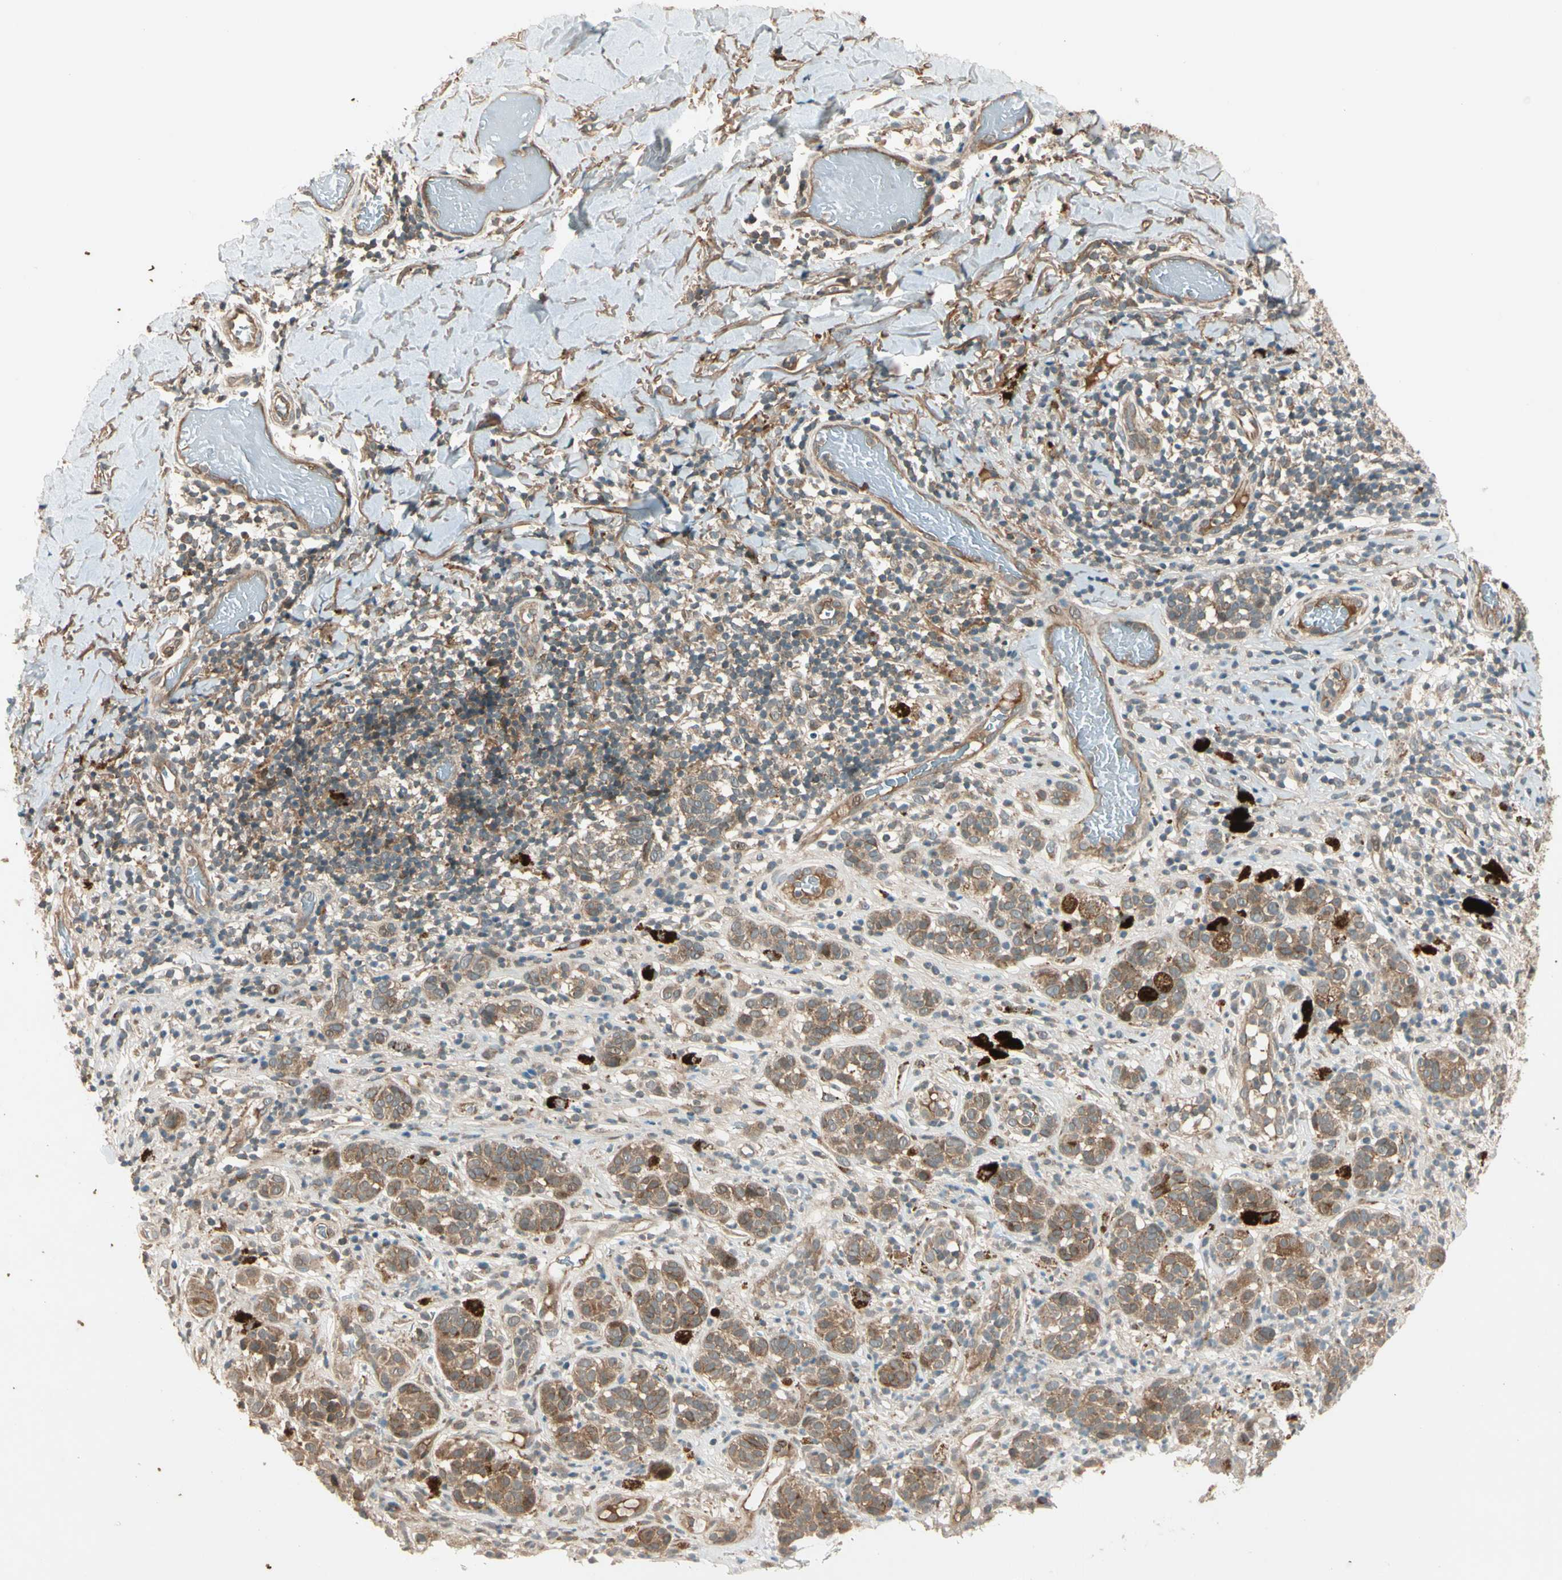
{"staining": {"intensity": "moderate", "quantity": ">75%", "location": "cytoplasmic/membranous"}, "tissue": "melanoma", "cell_type": "Tumor cells", "image_type": "cancer", "snomed": [{"axis": "morphology", "description": "Malignant melanoma, NOS"}, {"axis": "topography", "description": "Skin"}], "caption": "Brown immunohistochemical staining in human malignant melanoma demonstrates moderate cytoplasmic/membranous positivity in about >75% of tumor cells.", "gene": "ACVR1C", "patient": {"sex": "male", "age": 64}}